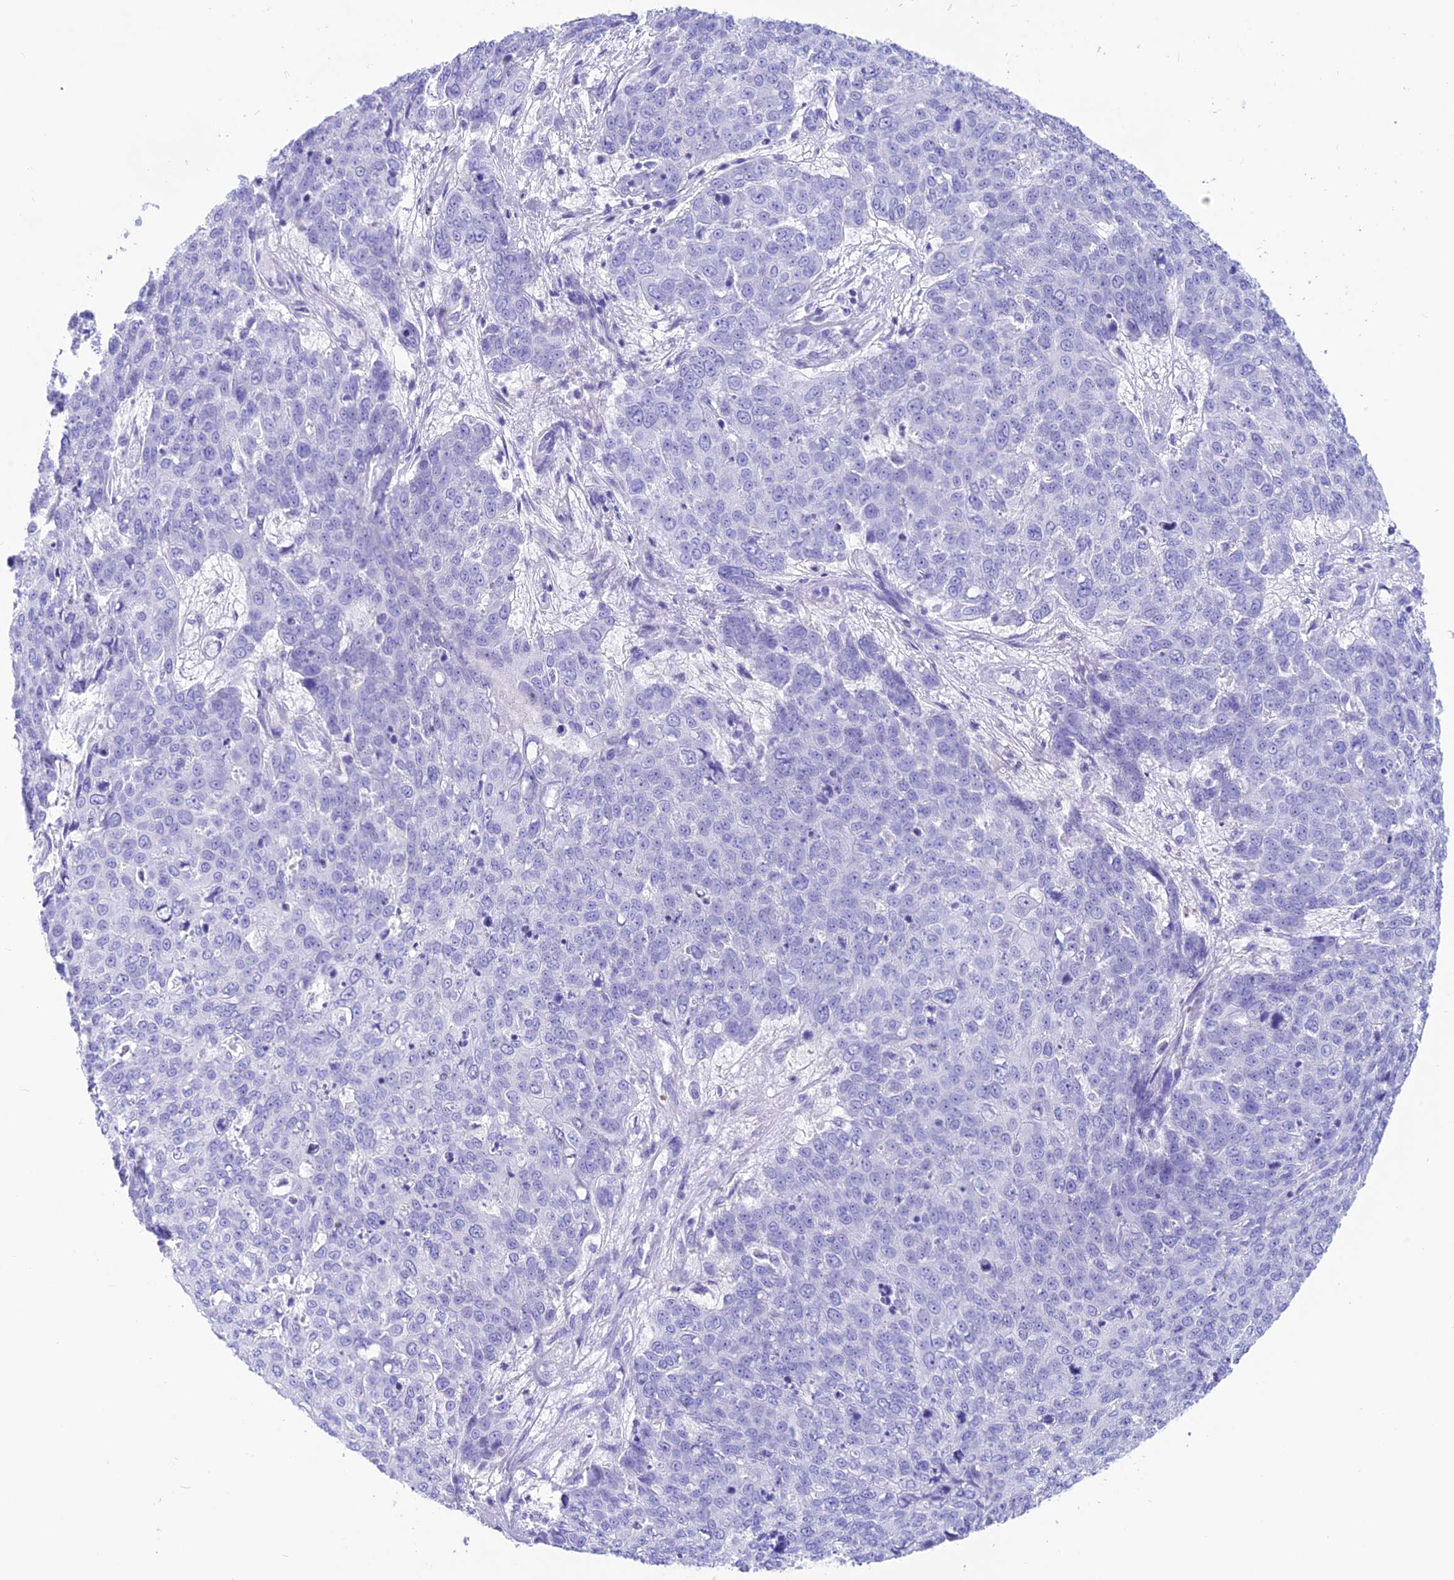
{"staining": {"intensity": "negative", "quantity": "none", "location": "none"}, "tissue": "skin cancer", "cell_type": "Tumor cells", "image_type": "cancer", "snomed": [{"axis": "morphology", "description": "Squamous cell carcinoma, NOS"}, {"axis": "topography", "description": "Skin"}], "caption": "Immunohistochemistry histopathology image of skin cancer stained for a protein (brown), which shows no staining in tumor cells.", "gene": "GLYATL1", "patient": {"sex": "male", "age": 71}}